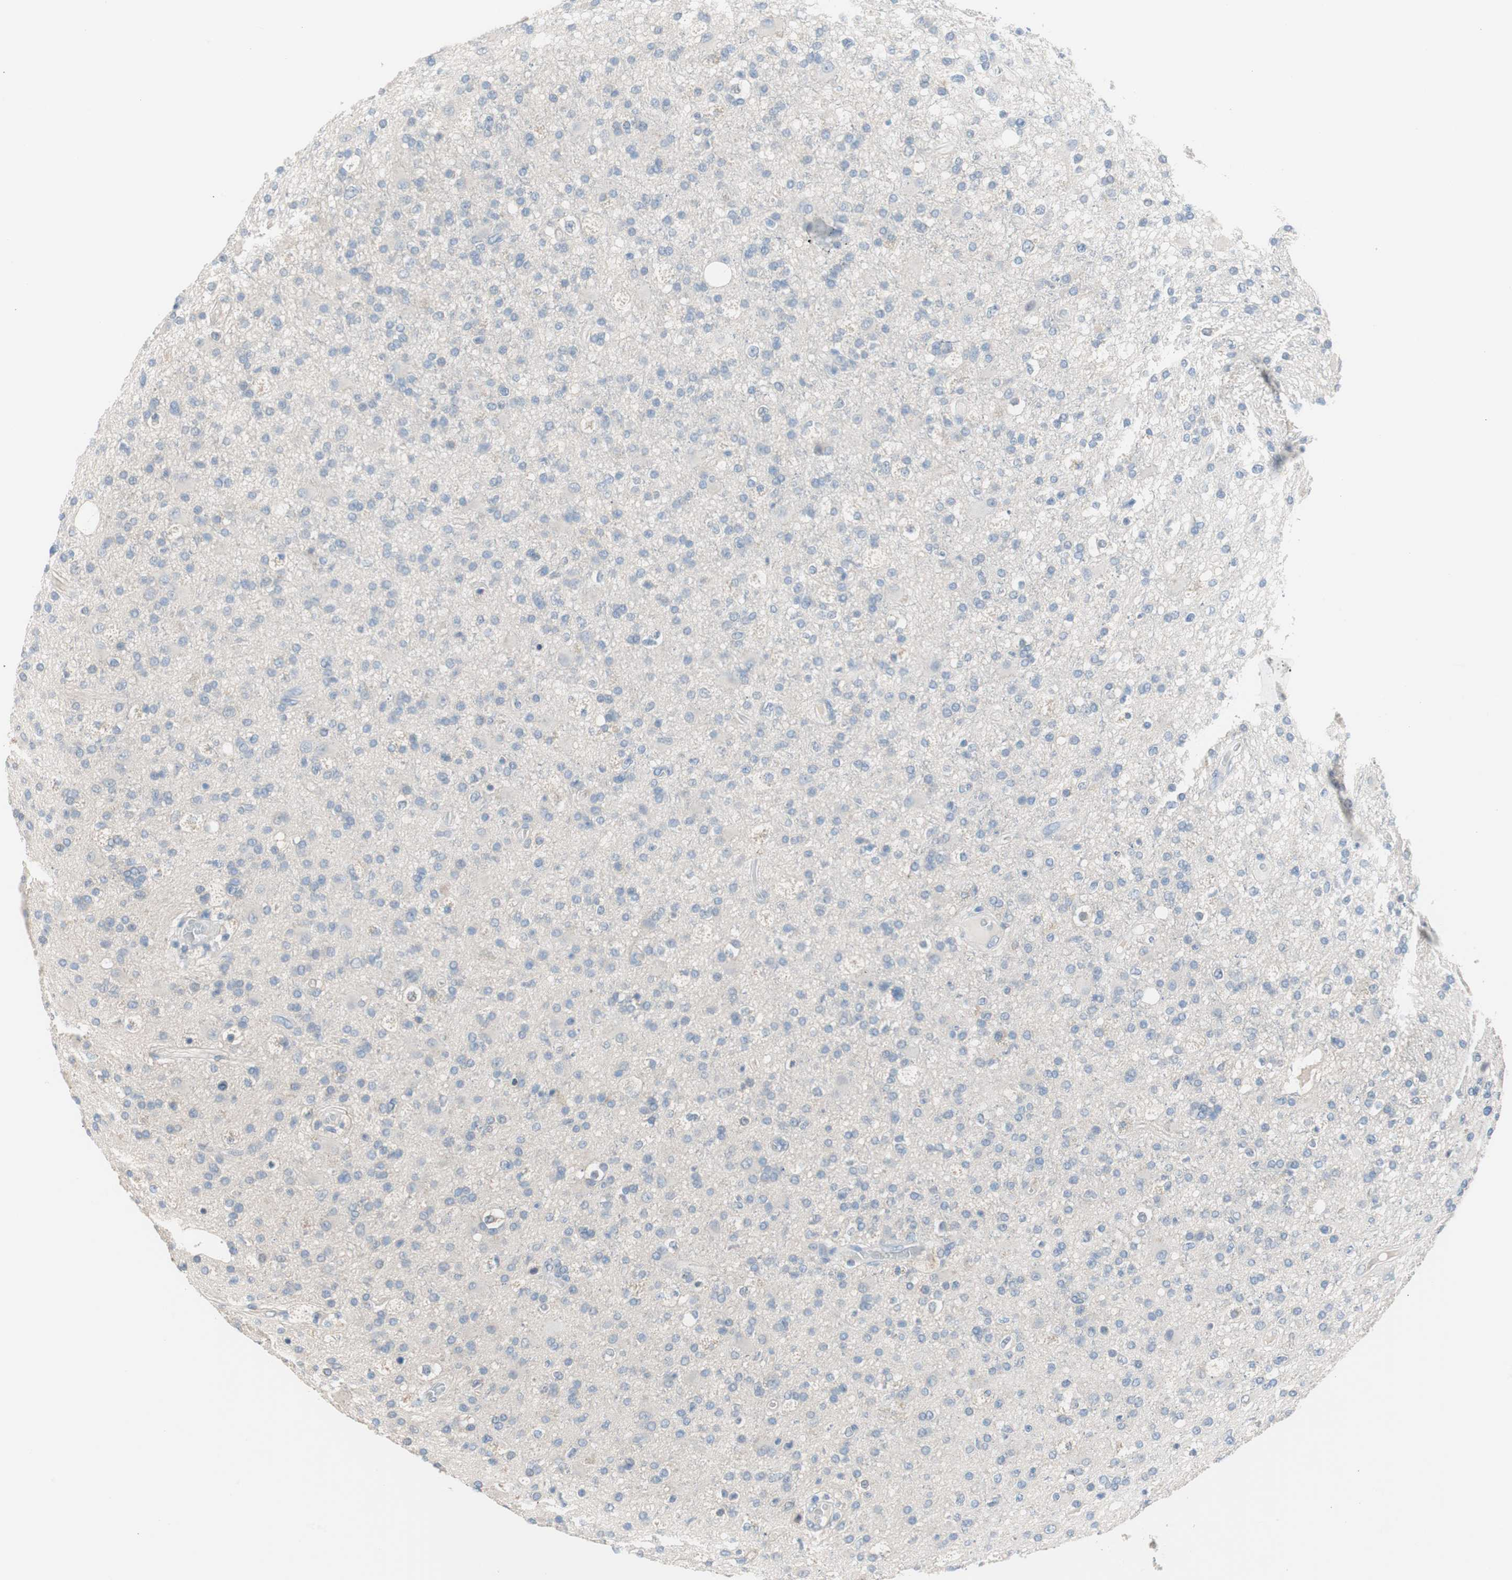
{"staining": {"intensity": "negative", "quantity": "none", "location": "none"}, "tissue": "glioma", "cell_type": "Tumor cells", "image_type": "cancer", "snomed": [{"axis": "morphology", "description": "Glioma, malignant, High grade"}, {"axis": "topography", "description": "Brain"}], "caption": "There is no significant expression in tumor cells of glioma.", "gene": "VIL1", "patient": {"sex": "male", "age": 33}}